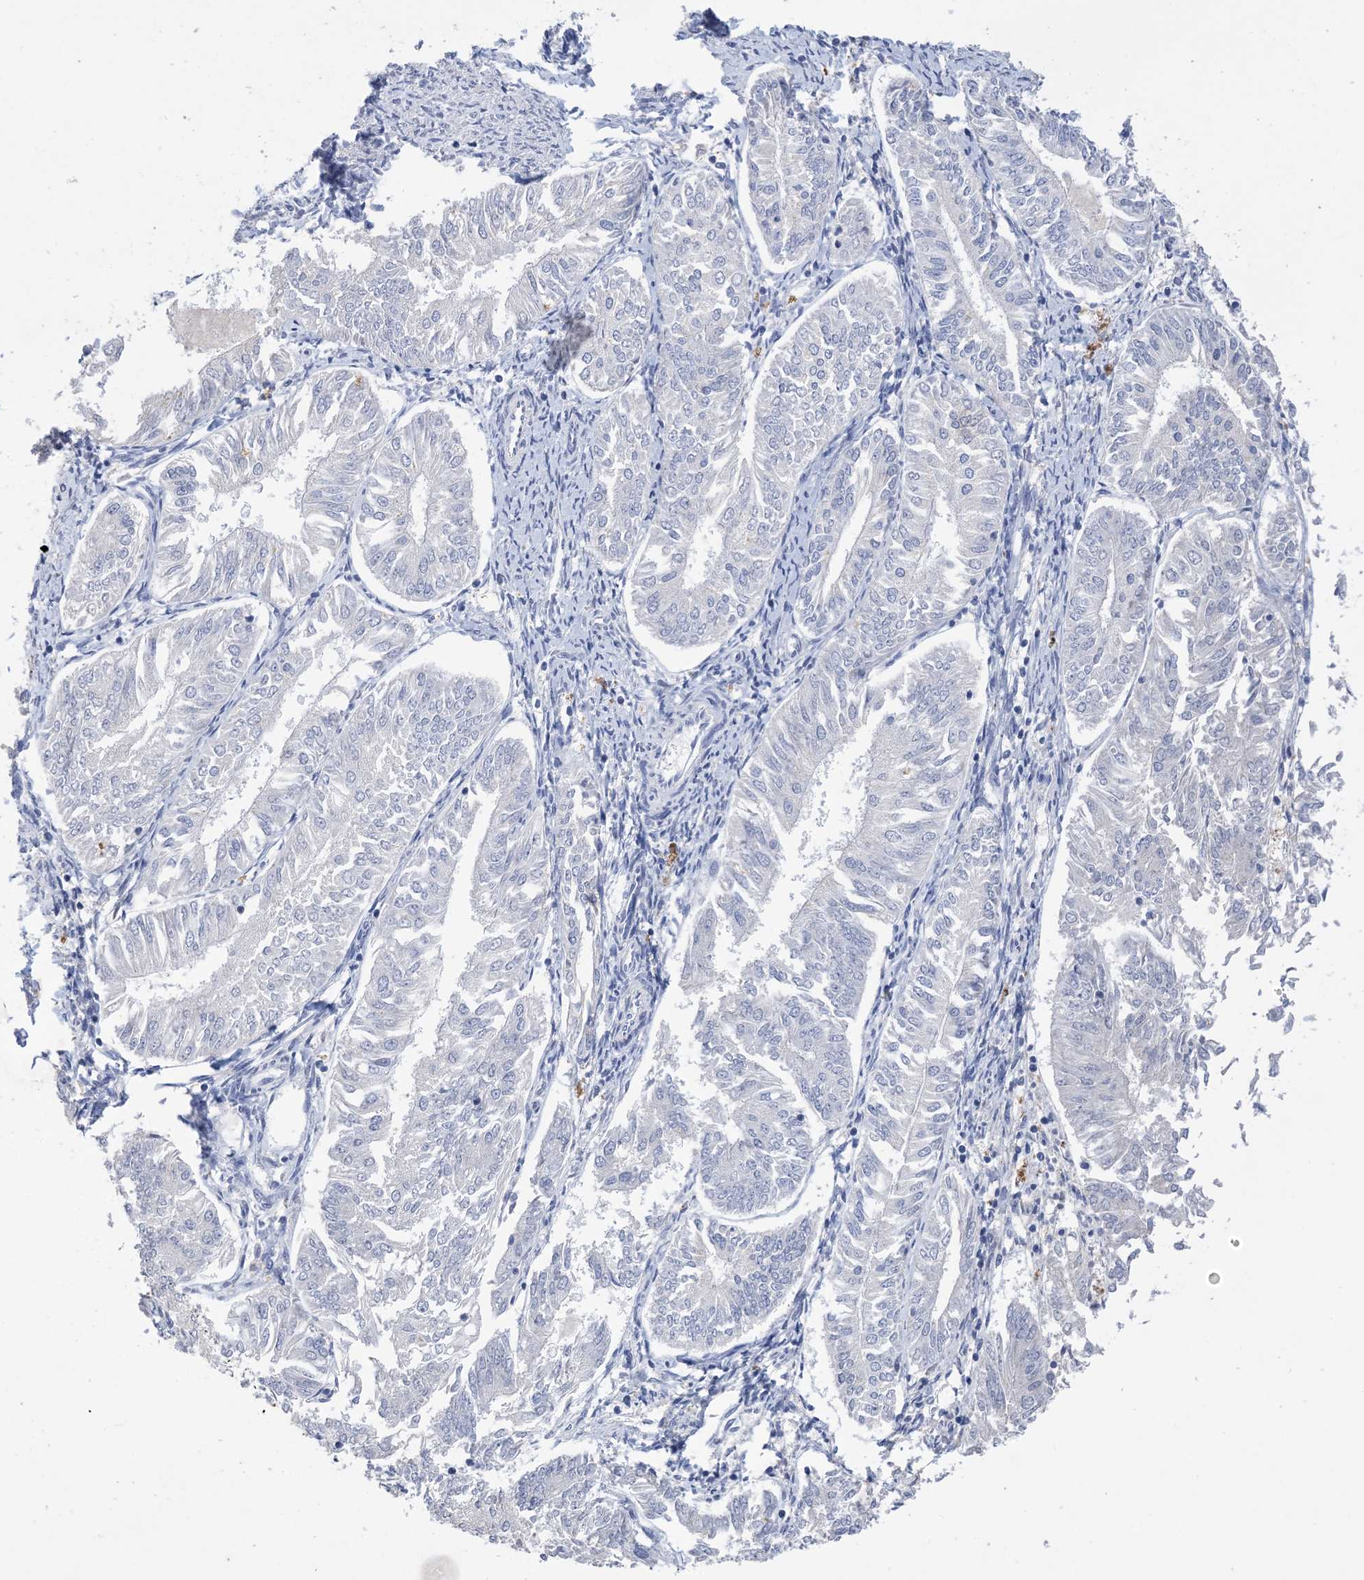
{"staining": {"intensity": "negative", "quantity": "none", "location": "none"}, "tissue": "endometrial cancer", "cell_type": "Tumor cells", "image_type": "cancer", "snomed": [{"axis": "morphology", "description": "Adenocarcinoma, NOS"}, {"axis": "topography", "description": "Endometrium"}], "caption": "An IHC photomicrograph of endometrial cancer (adenocarcinoma) is shown. There is no staining in tumor cells of endometrial cancer (adenocarcinoma).", "gene": "DSC3", "patient": {"sex": "female", "age": 58}}